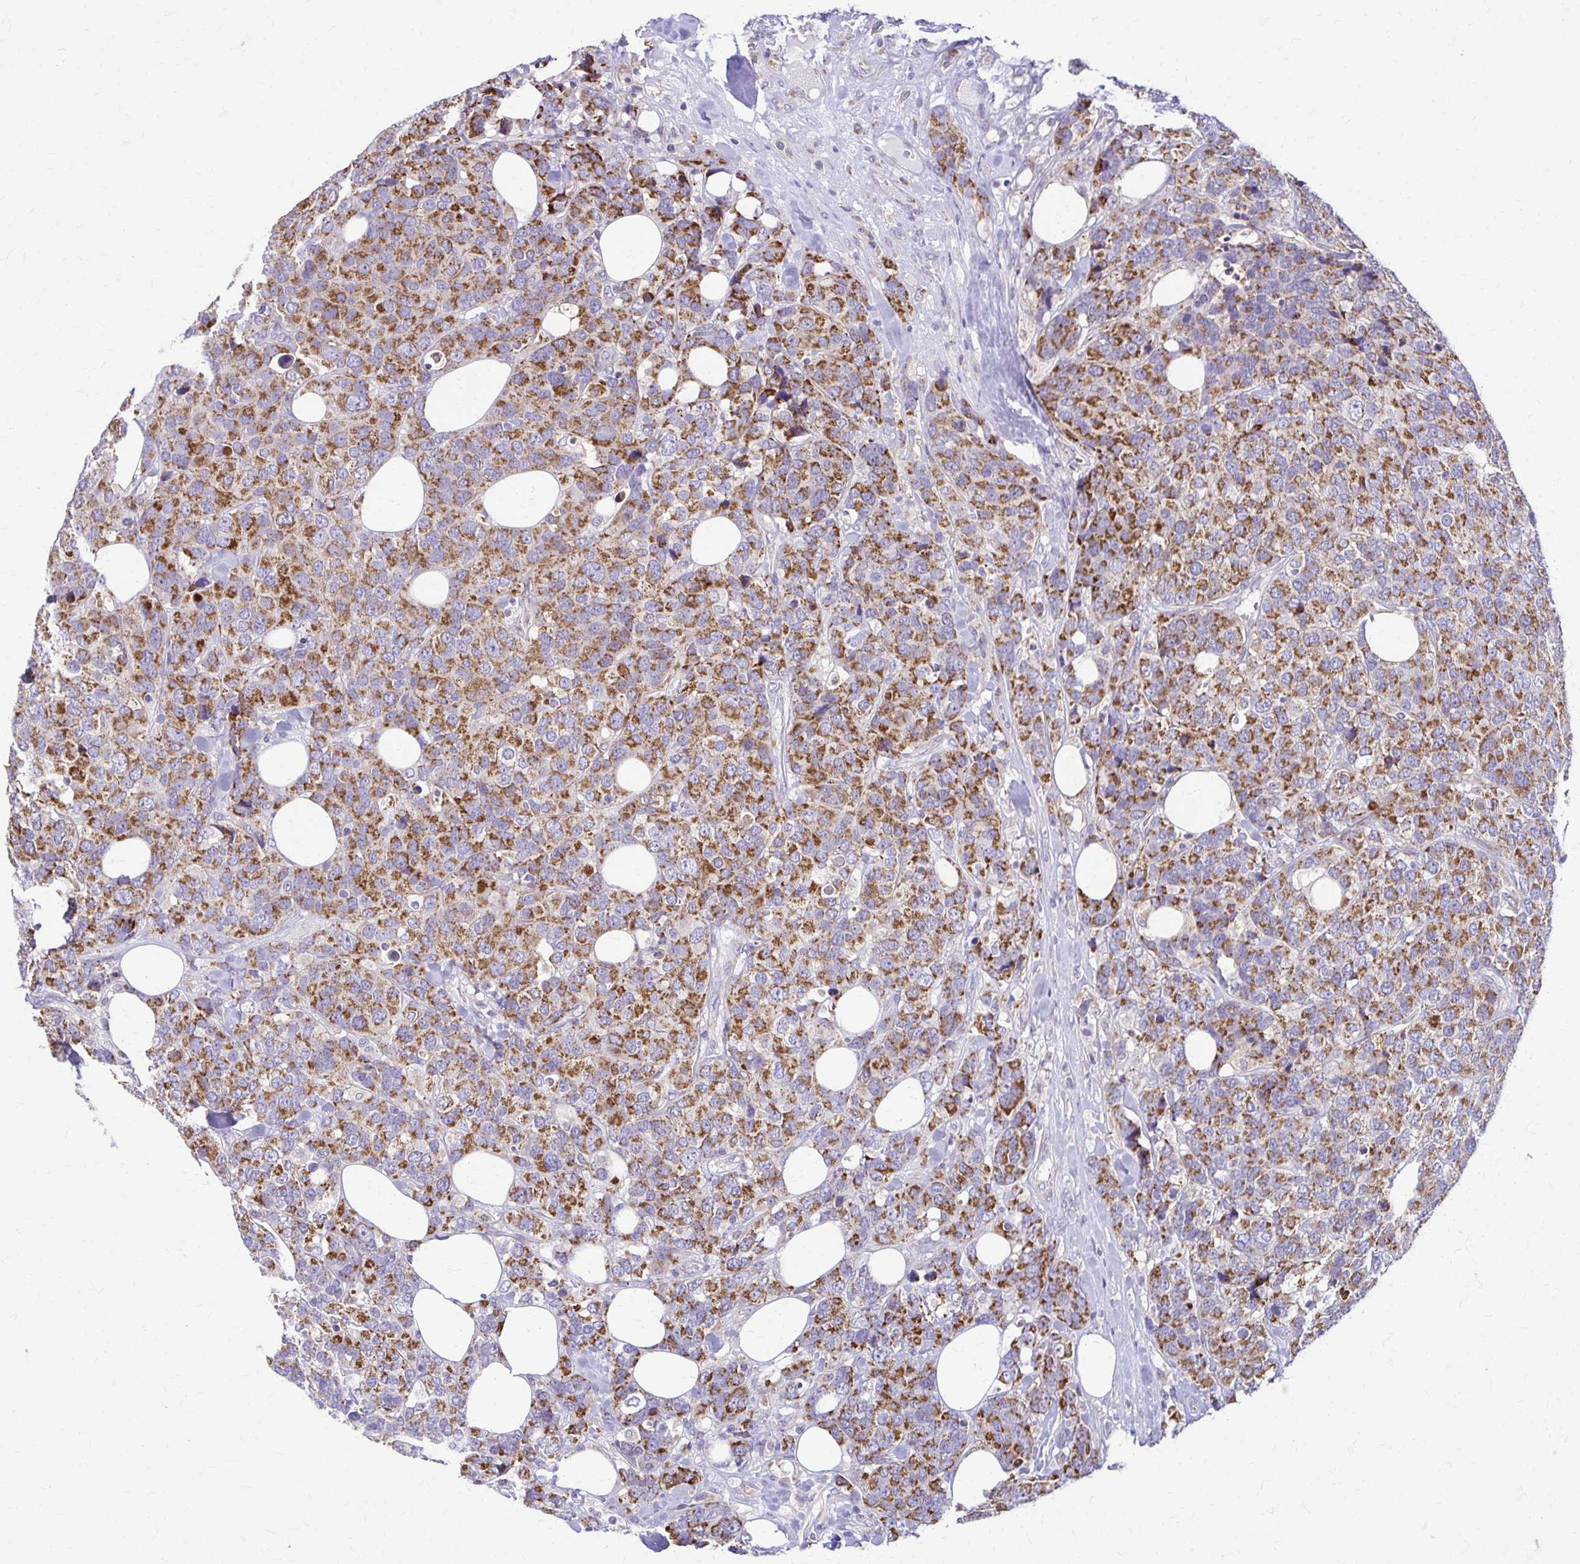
{"staining": {"intensity": "moderate", "quantity": ">75%", "location": "cytoplasmic/membranous"}, "tissue": "breast cancer", "cell_type": "Tumor cells", "image_type": "cancer", "snomed": [{"axis": "morphology", "description": "Lobular carcinoma"}, {"axis": "topography", "description": "Breast"}], "caption": "Immunohistochemical staining of human breast lobular carcinoma exhibits medium levels of moderate cytoplasmic/membranous protein staining in approximately >75% of tumor cells.", "gene": "SAMD13", "patient": {"sex": "female", "age": 59}}